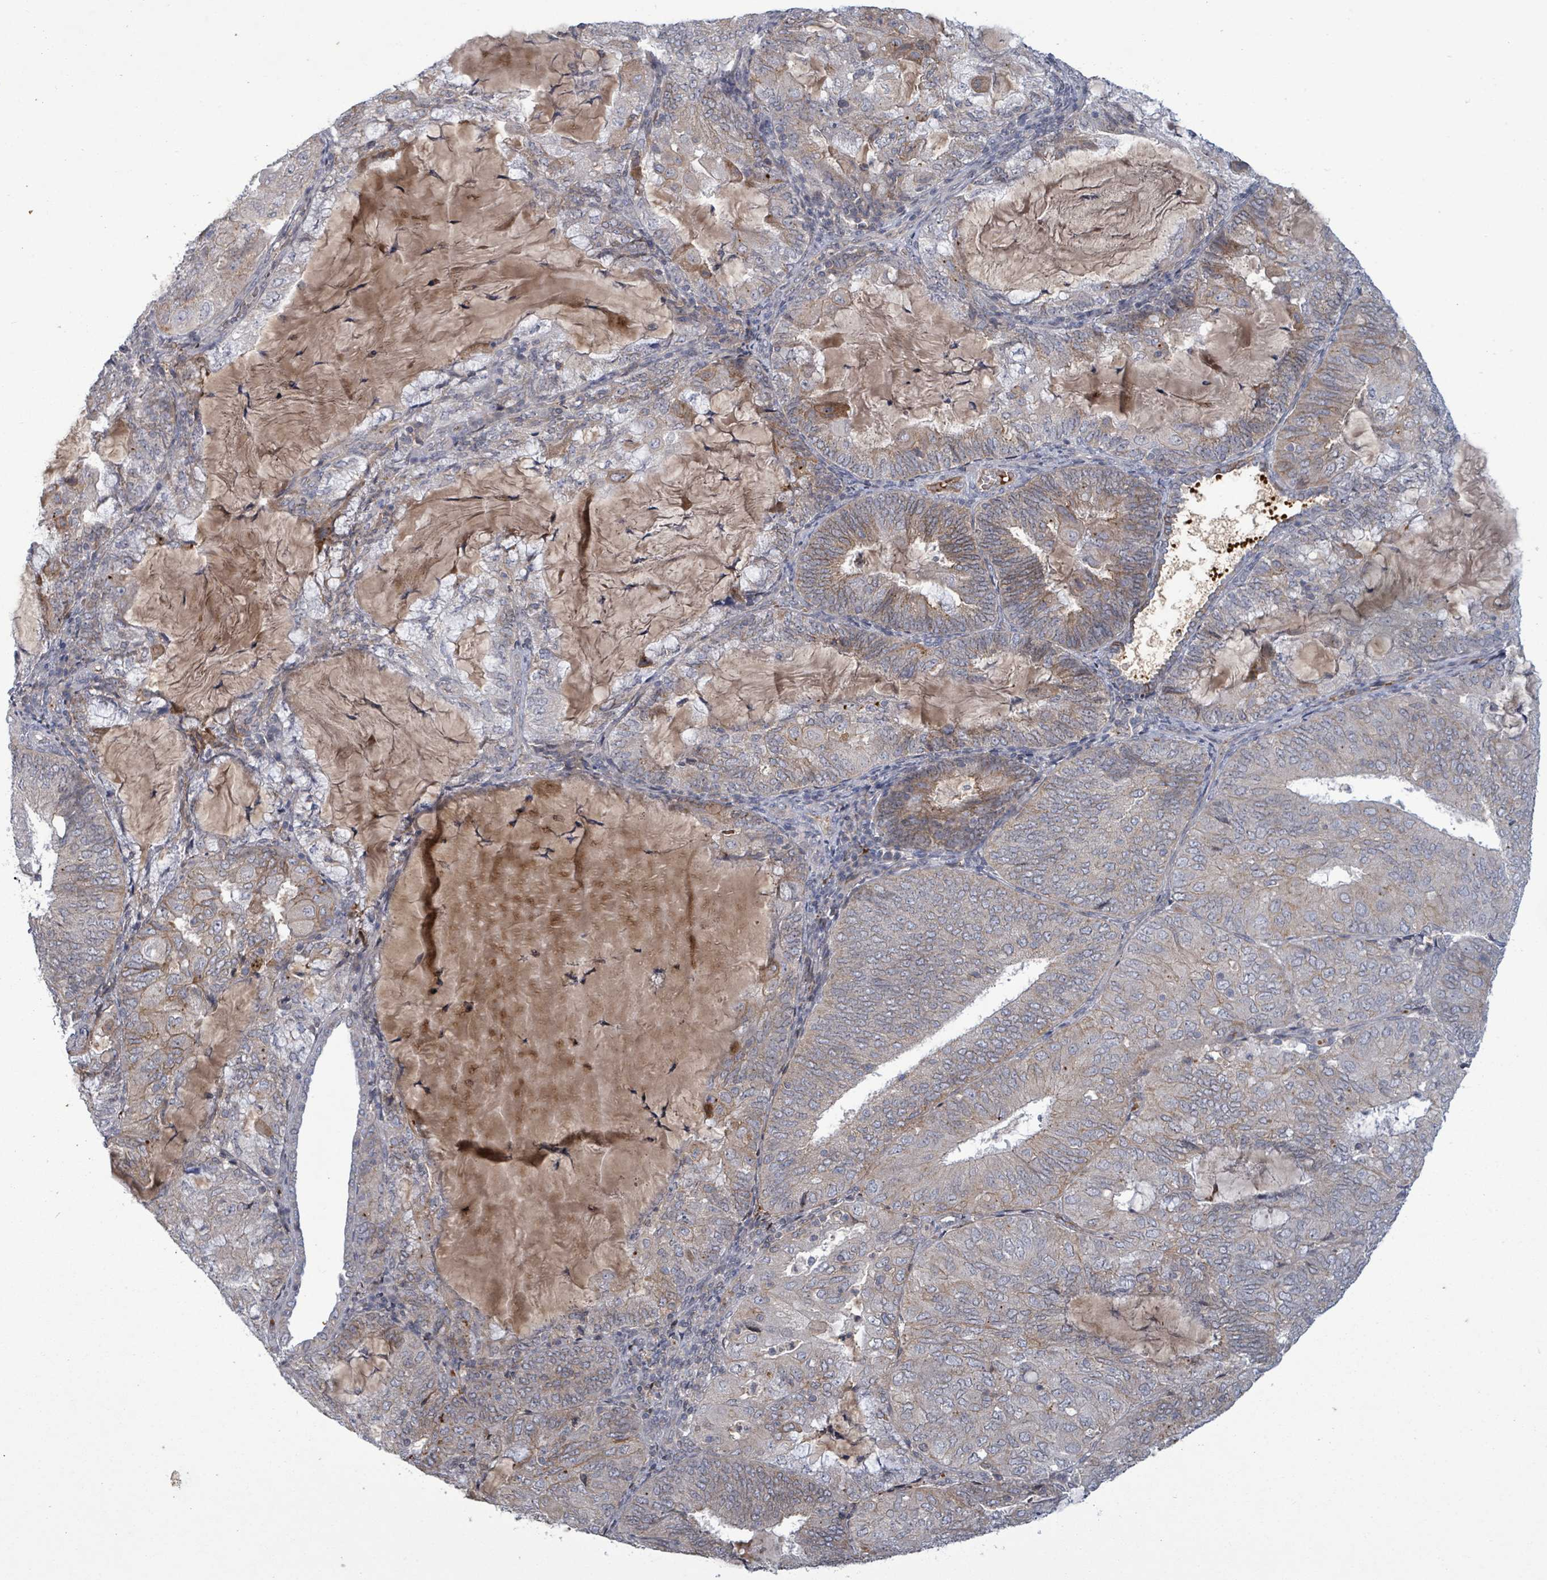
{"staining": {"intensity": "weak", "quantity": "<25%", "location": "cytoplasmic/membranous"}, "tissue": "endometrial cancer", "cell_type": "Tumor cells", "image_type": "cancer", "snomed": [{"axis": "morphology", "description": "Adenocarcinoma, NOS"}, {"axis": "topography", "description": "Endometrium"}], "caption": "The image displays no significant positivity in tumor cells of adenocarcinoma (endometrial).", "gene": "GRM8", "patient": {"sex": "female", "age": 81}}